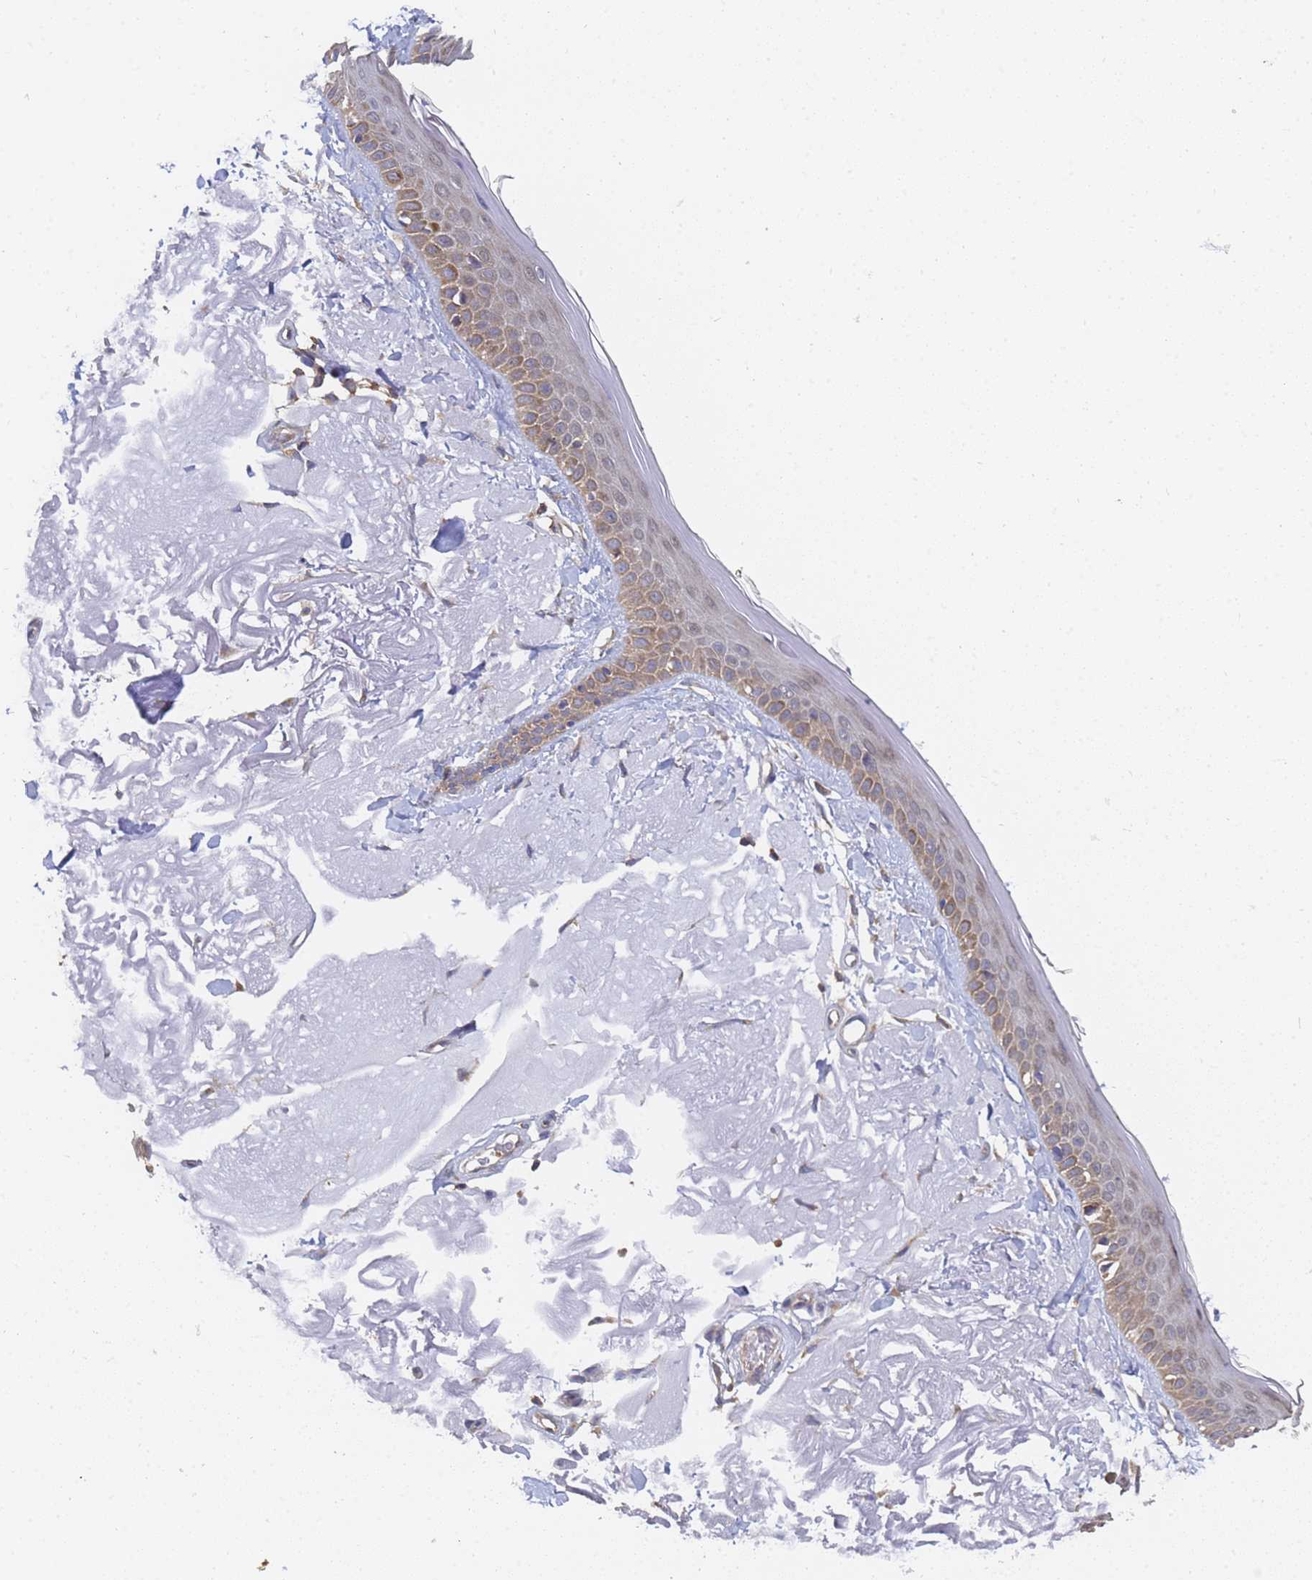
{"staining": {"intensity": "moderate", "quantity": ">75%", "location": "cytoplasmic/membranous"}, "tissue": "skin", "cell_type": "Fibroblasts", "image_type": "normal", "snomed": [{"axis": "morphology", "description": "Normal tissue, NOS"}, {"axis": "topography", "description": "Skin"}, {"axis": "topography", "description": "Skeletal muscle"}], "caption": "High-power microscopy captured an immunohistochemistry (IHC) photomicrograph of normal skin, revealing moderate cytoplasmic/membranous positivity in about >75% of fibroblasts. (DAB (3,3'-diaminobenzidine) = brown stain, brightfield microscopy at high magnification).", "gene": "ALS2CL", "patient": {"sex": "male", "age": 83}}